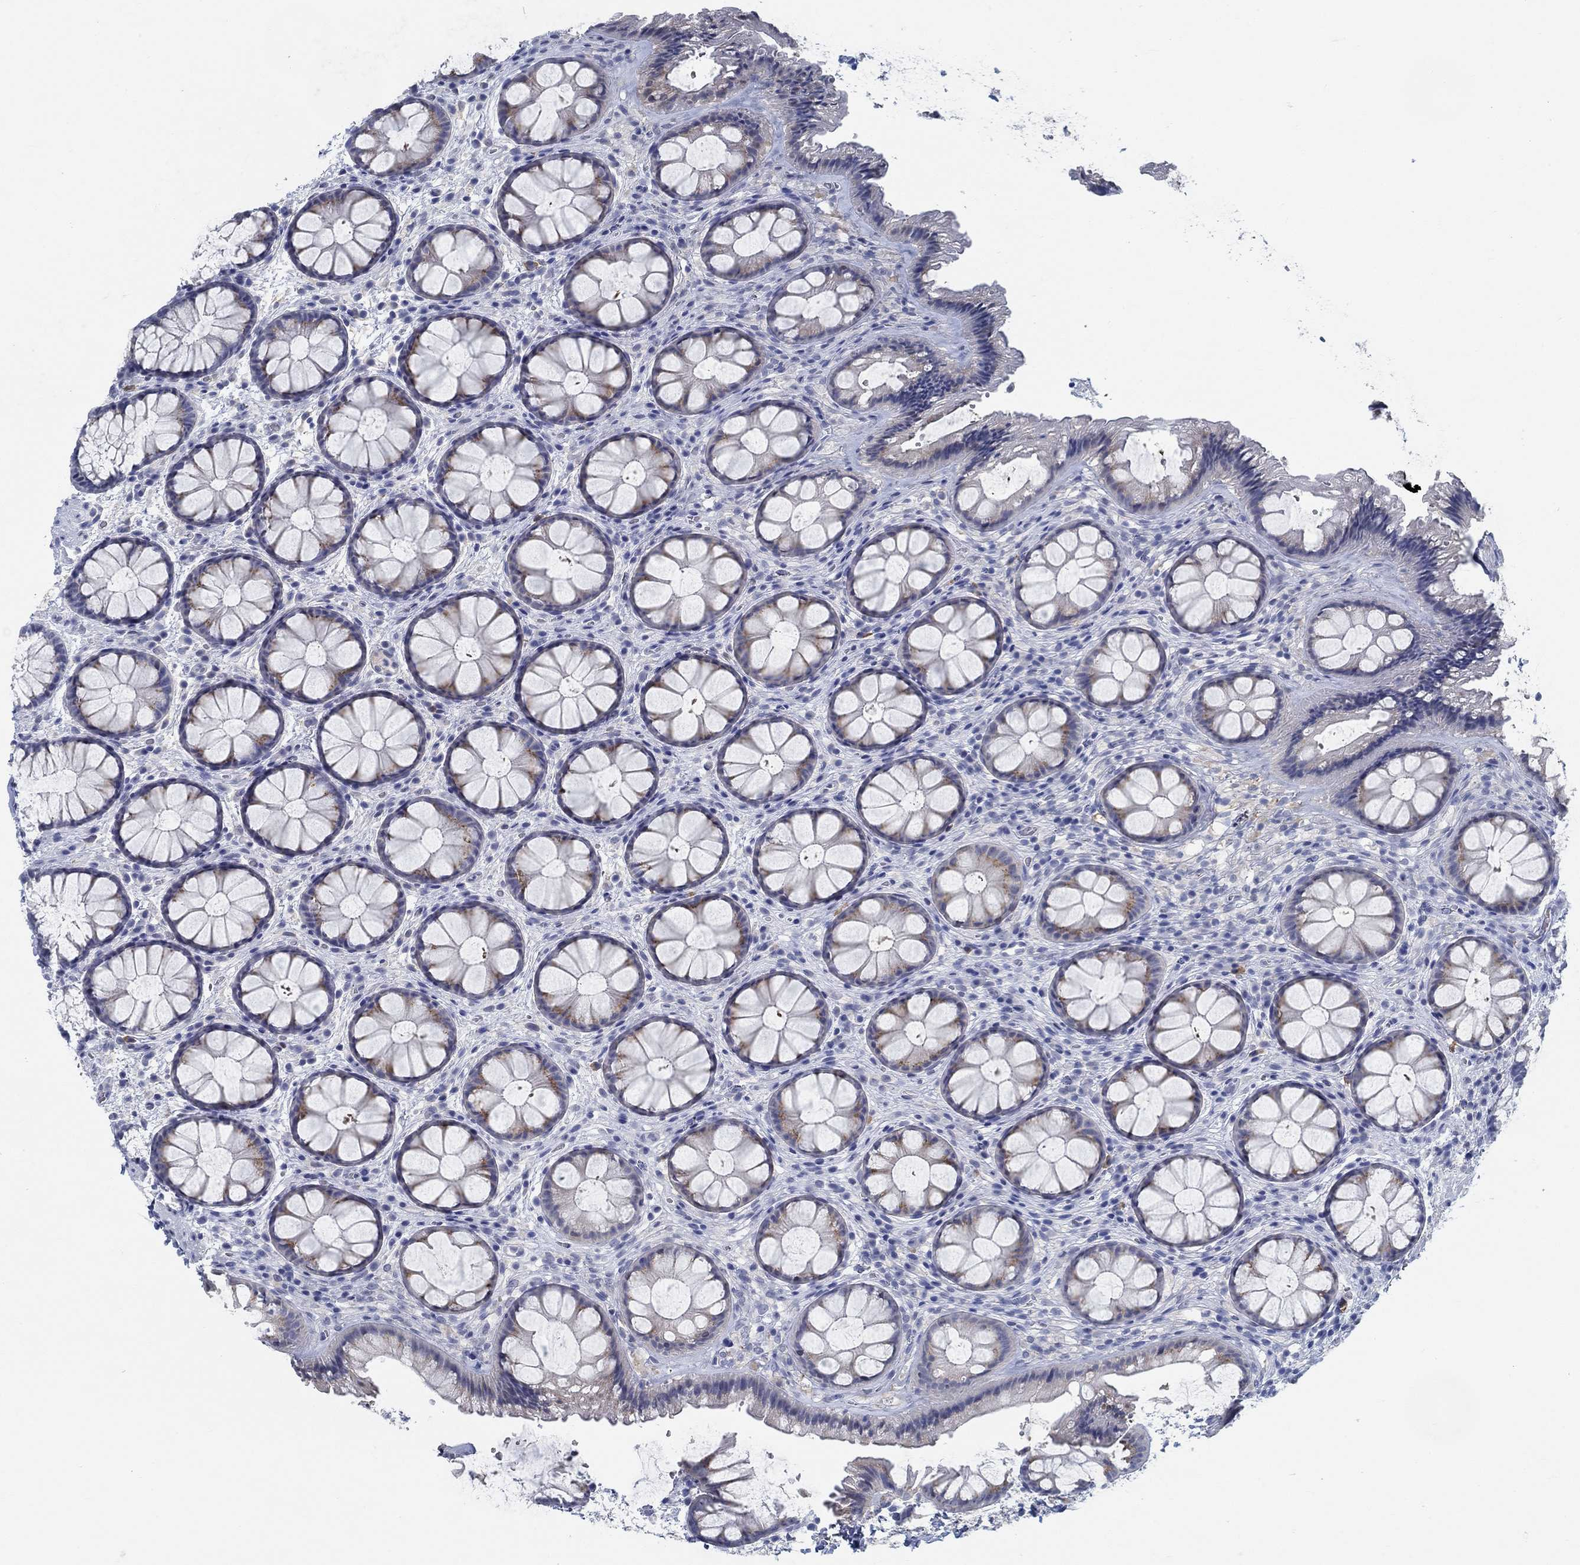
{"staining": {"intensity": "moderate", "quantity": "25%-75%", "location": "cytoplasmic/membranous"}, "tissue": "rectum", "cell_type": "Glandular cells", "image_type": "normal", "snomed": [{"axis": "morphology", "description": "Normal tissue, NOS"}, {"axis": "topography", "description": "Rectum"}], "caption": "Immunohistochemical staining of normal human rectum shows moderate cytoplasmic/membranous protein staining in approximately 25%-75% of glandular cells. (Stains: DAB (3,3'-diaminobenzidine) in brown, nuclei in blue, Microscopy: brightfield microscopy at high magnification).", "gene": "TEKT4", "patient": {"sex": "female", "age": 62}}